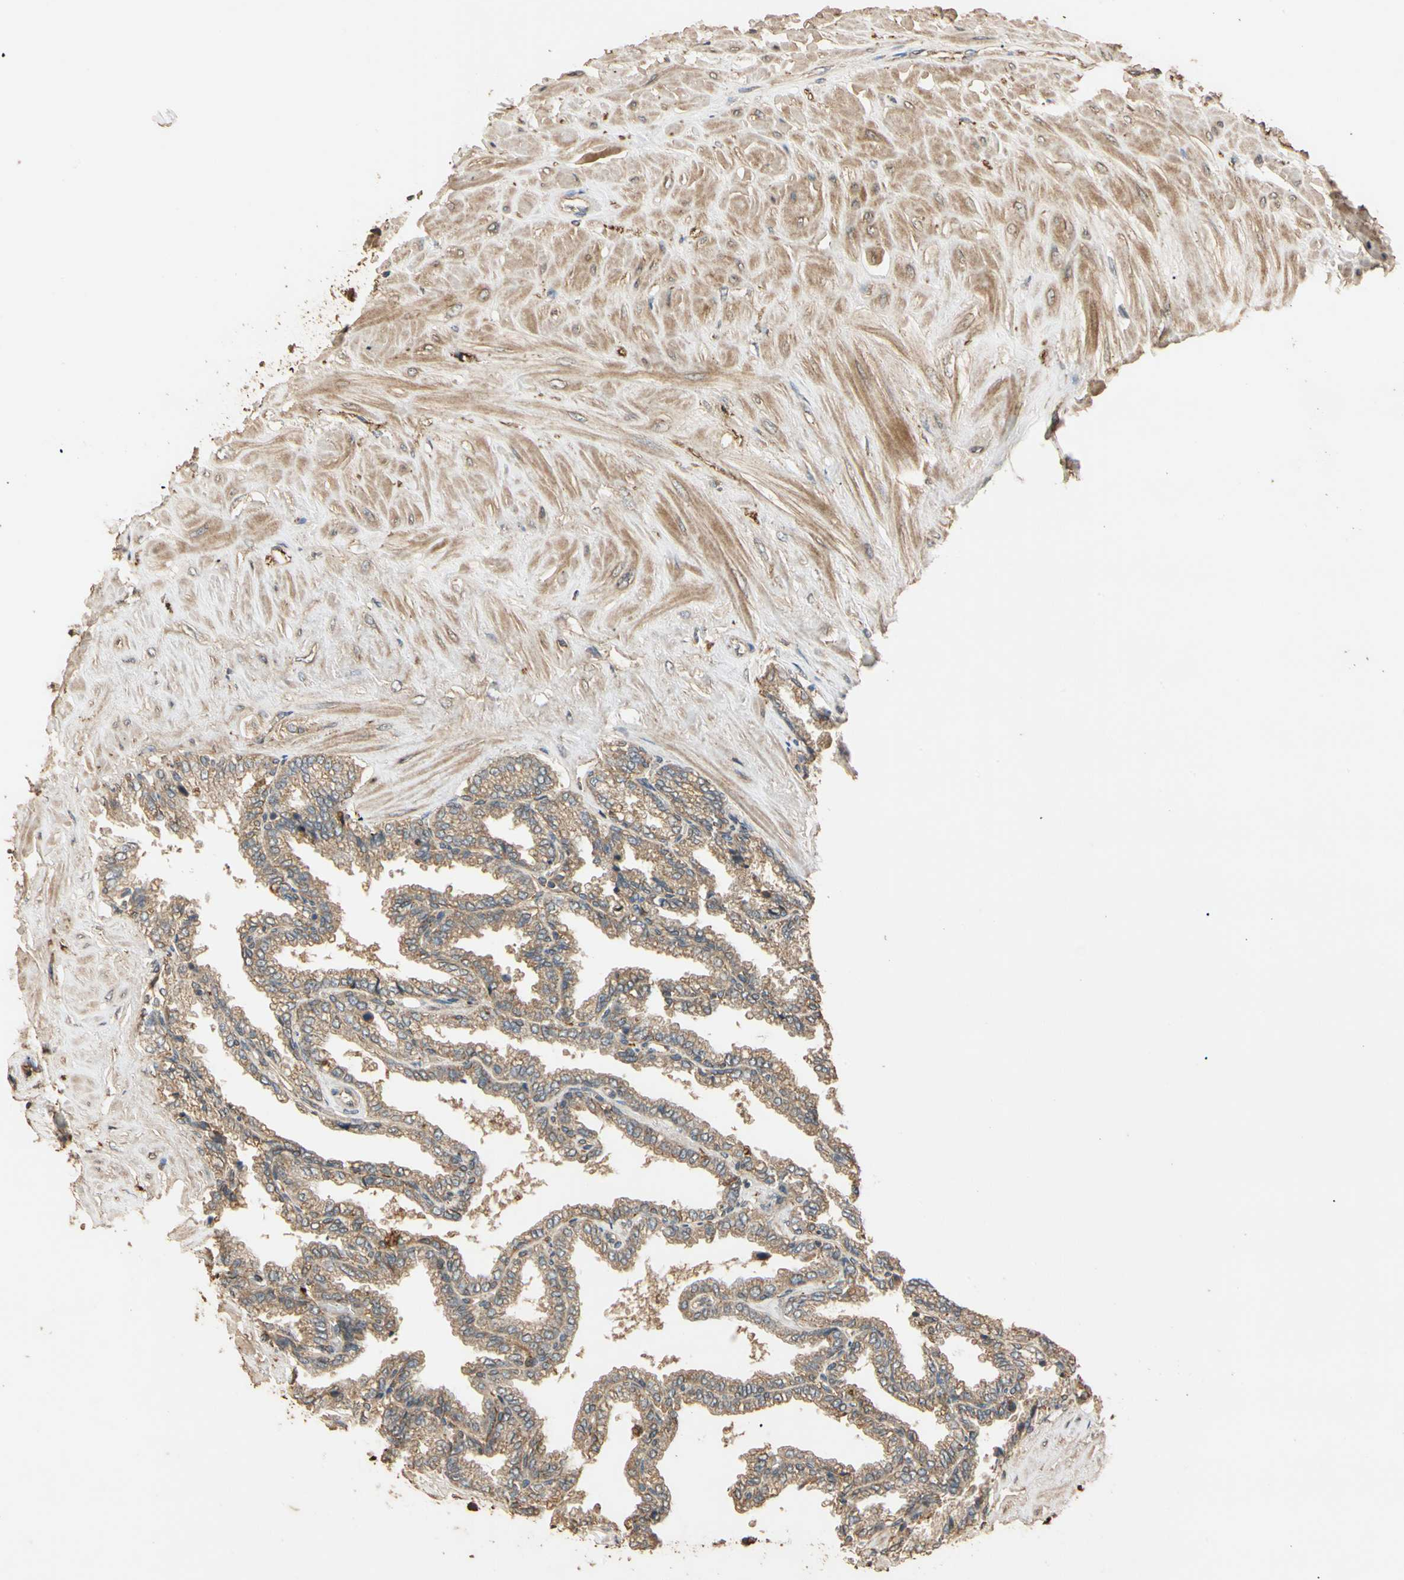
{"staining": {"intensity": "moderate", "quantity": ">75%", "location": "cytoplasmic/membranous"}, "tissue": "seminal vesicle", "cell_type": "Glandular cells", "image_type": "normal", "snomed": [{"axis": "morphology", "description": "Normal tissue, NOS"}, {"axis": "topography", "description": "Seminal veicle"}], "caption": "Immunohistochemistry (IHC) histopathology image of benign seminal vesicle: human seminal vesicle stained using immunohistochemistry reveals medium levels of moderate protein expression localized specifically in the cytoplasmic/membranous of glandular cells, appearing as a cytoplasmic/membranous brown color.", "gene": "MGRN1", "patient": {"sex": "male", "age": 46}}